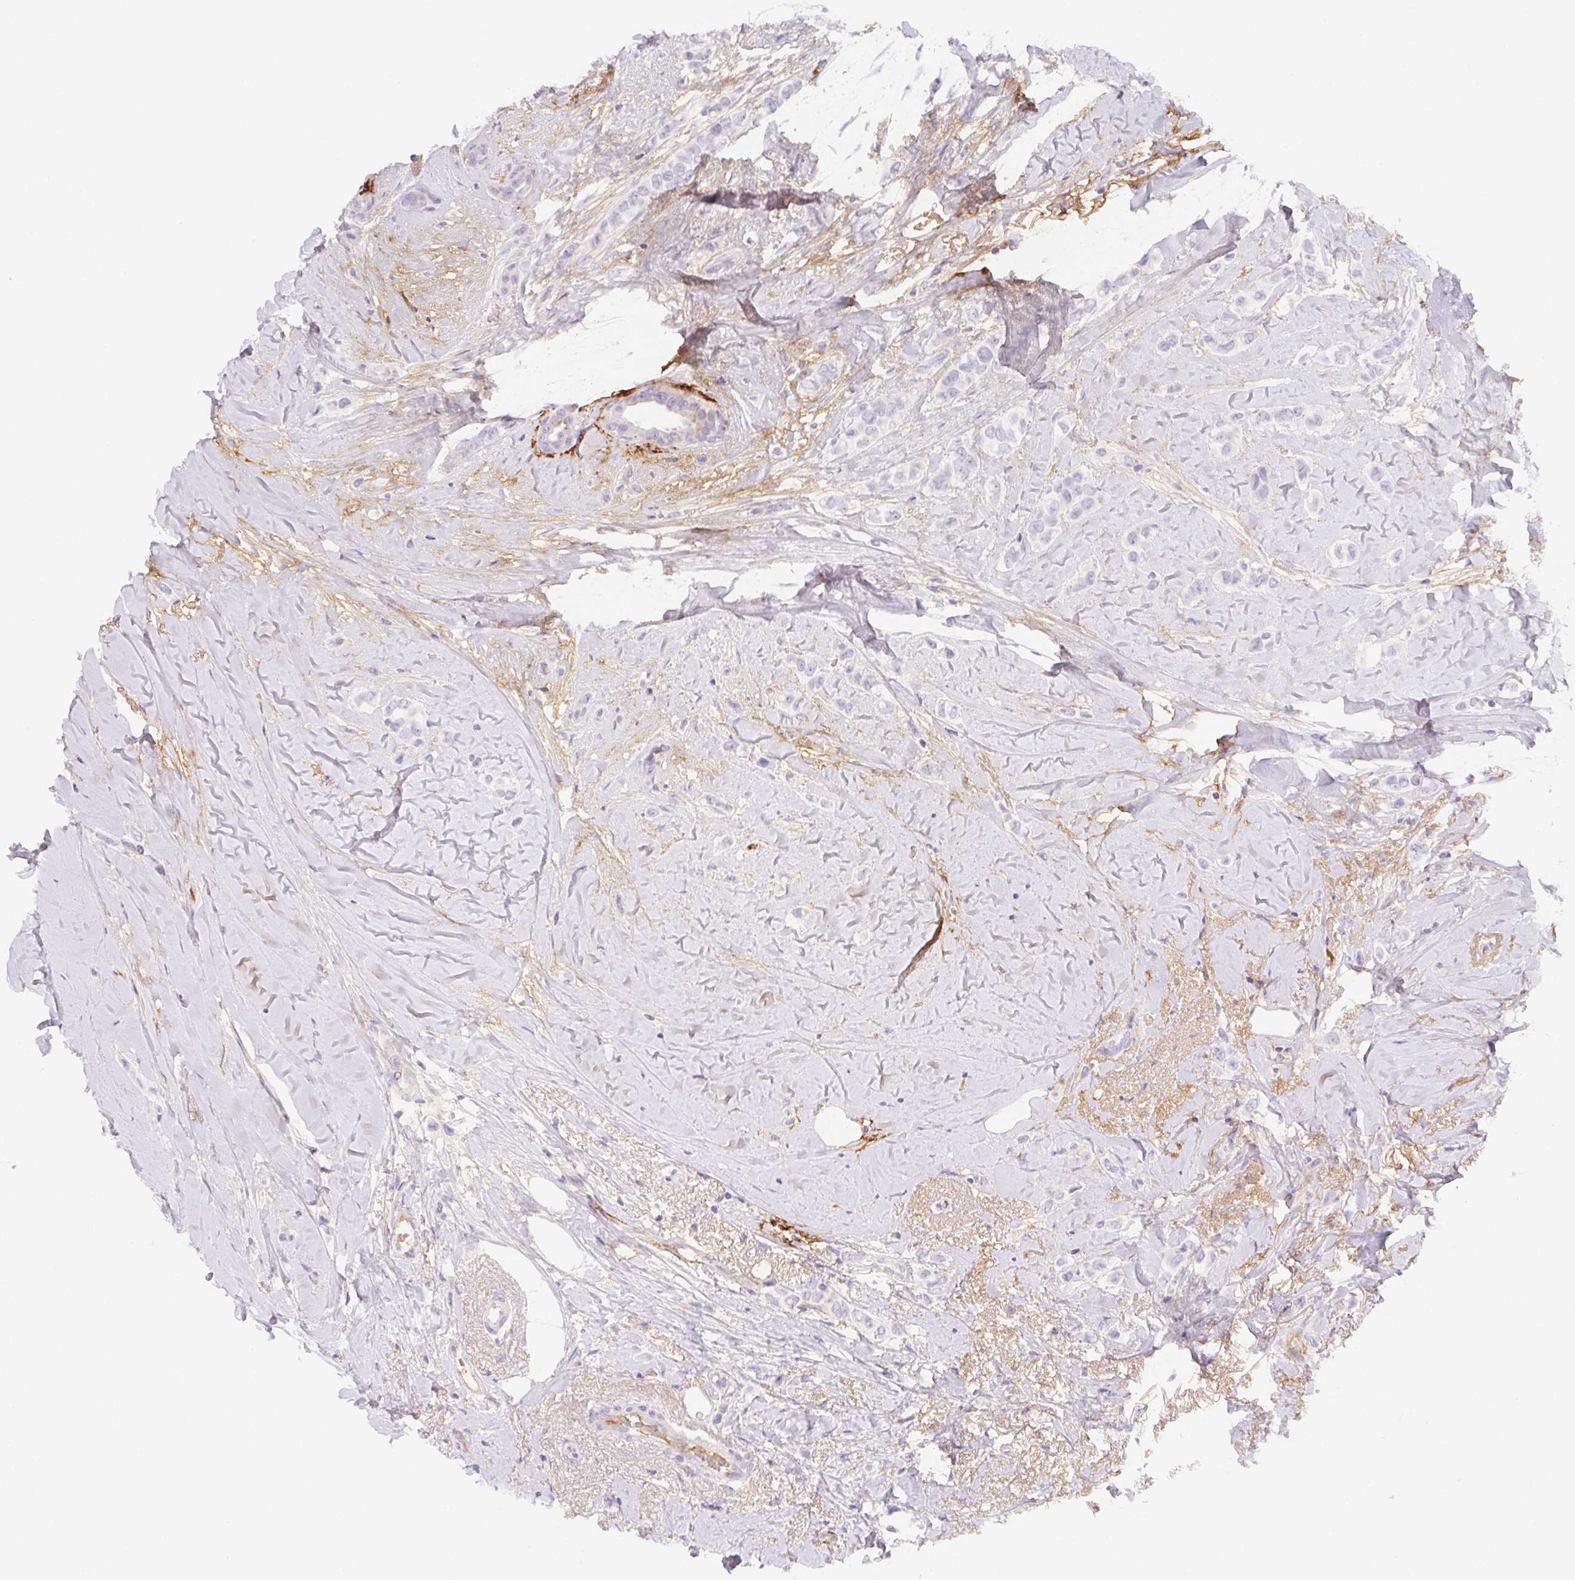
{"staining": {"intensity": "negative", "quantity": "none", "location": "none"}, "tissue": "breast cancer", "cell_type": "Tumor cells", "image_type": "cancer", "snomed": [{"axis": "morphology", "description": "Lobular carcinoma"}, {"axis": "topography", "description": "Breast"}], "caption": "Tumor cells are negative for protein expression in human breast lobular carcinoma.", "gene": "ITIH2", "patient": {"sex": "female", "age": 66}}